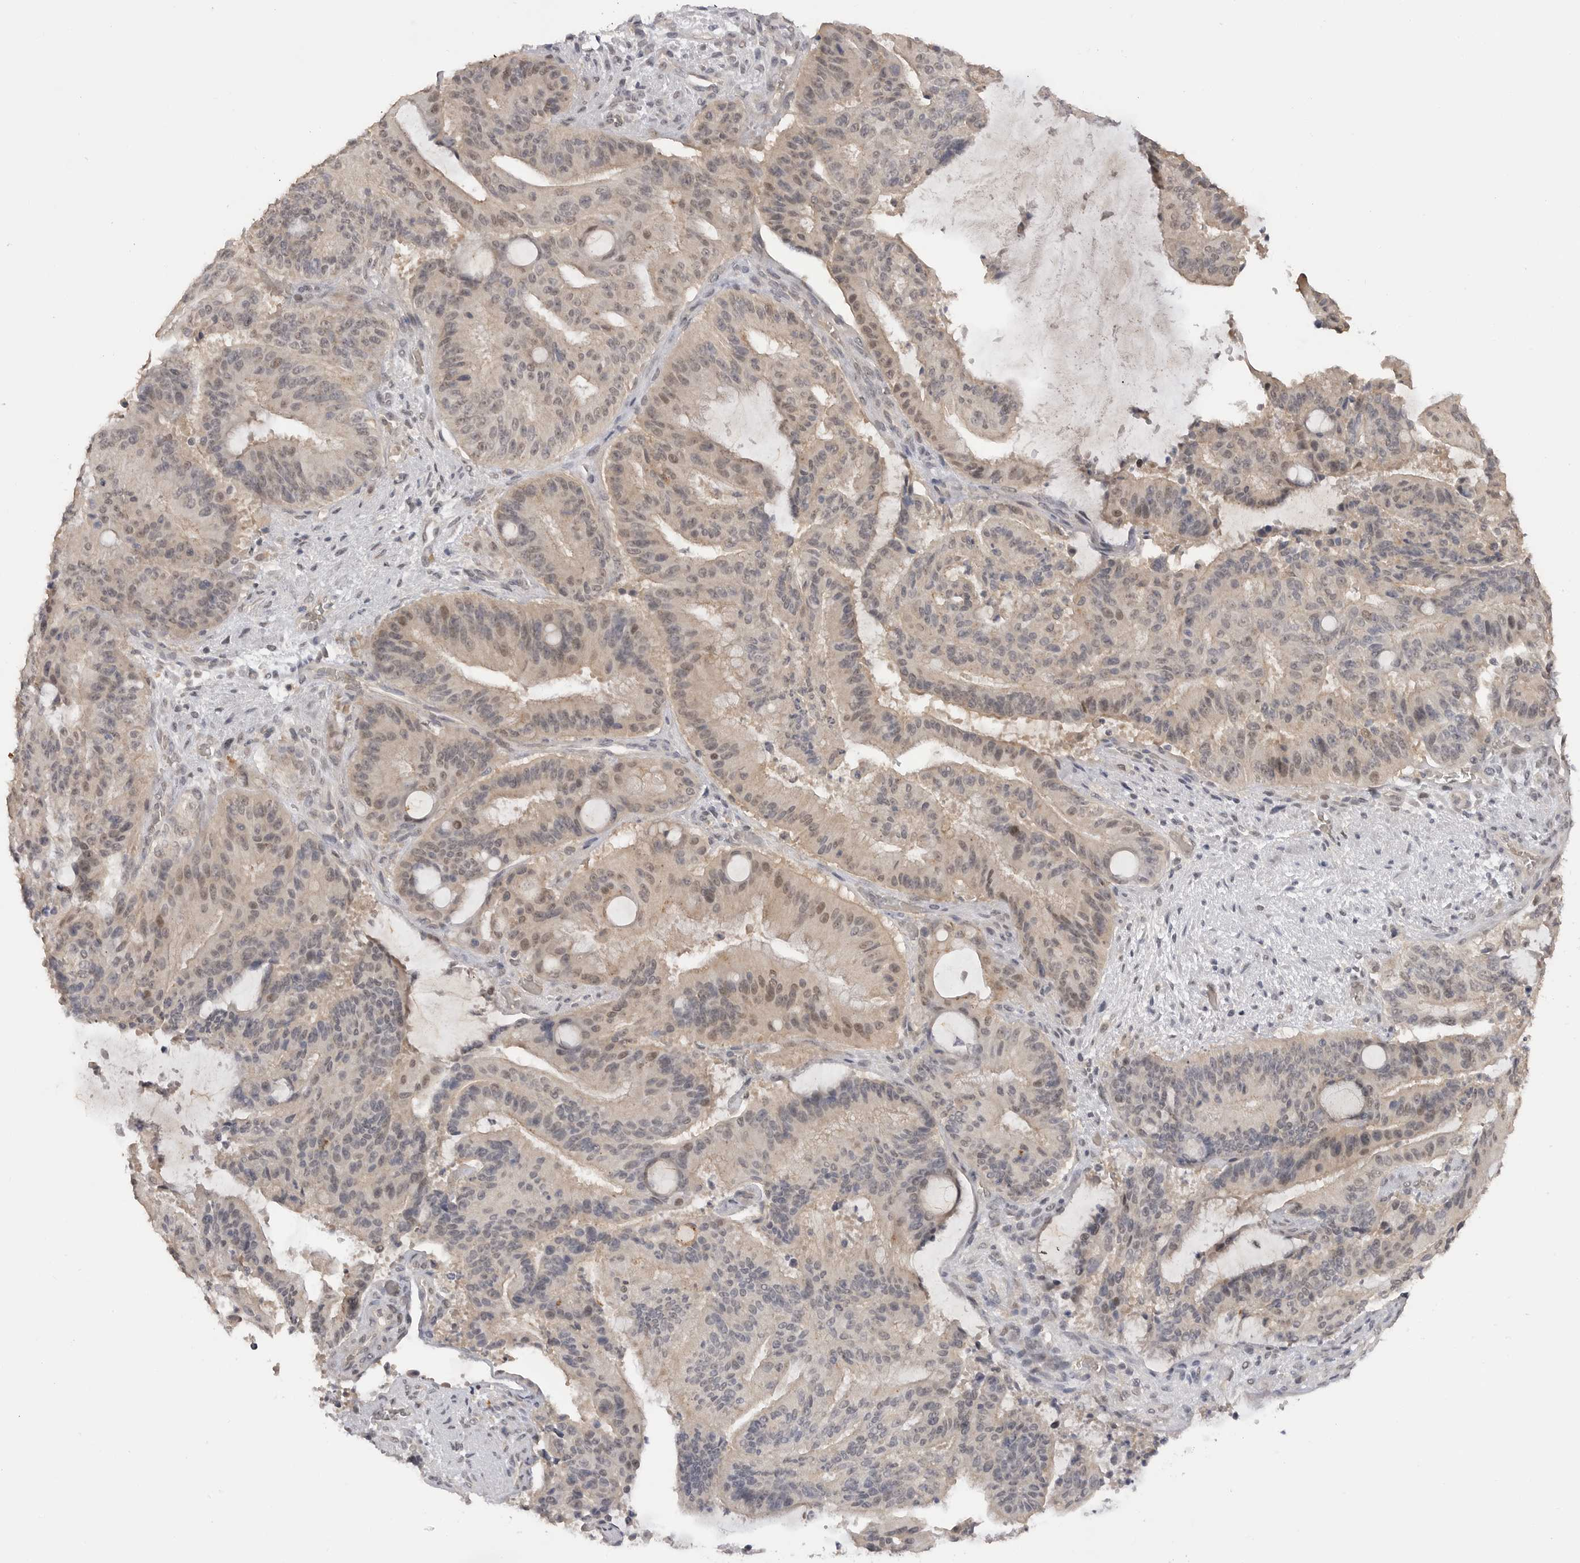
{"staining": {"intensity": "weak", "quantity": "25%-75%", "location": "nuclear"}, "tissue": "liver cancer", "cell_type": "Tumor cells", "image_type": "cancer", "snomed": [{"axis": "morphology", "description": "Normal tissue, NOS"}, {"axis": "morphology", "description": "Cholangiocarcinoma"}, {"axis": "topography", "description": "Liver"}, {"axis": "topography", "description": "Peripheral nerve tissue"}], "caption": "A brown stain shows weak nuclear staining of a protein in human liver cancer tumor cells. (brown staining indicates protein expression, while blue staining denotes nuclei).", "gene": "ASPSCR1", "patient": {"sex": "female", "age": 73}}